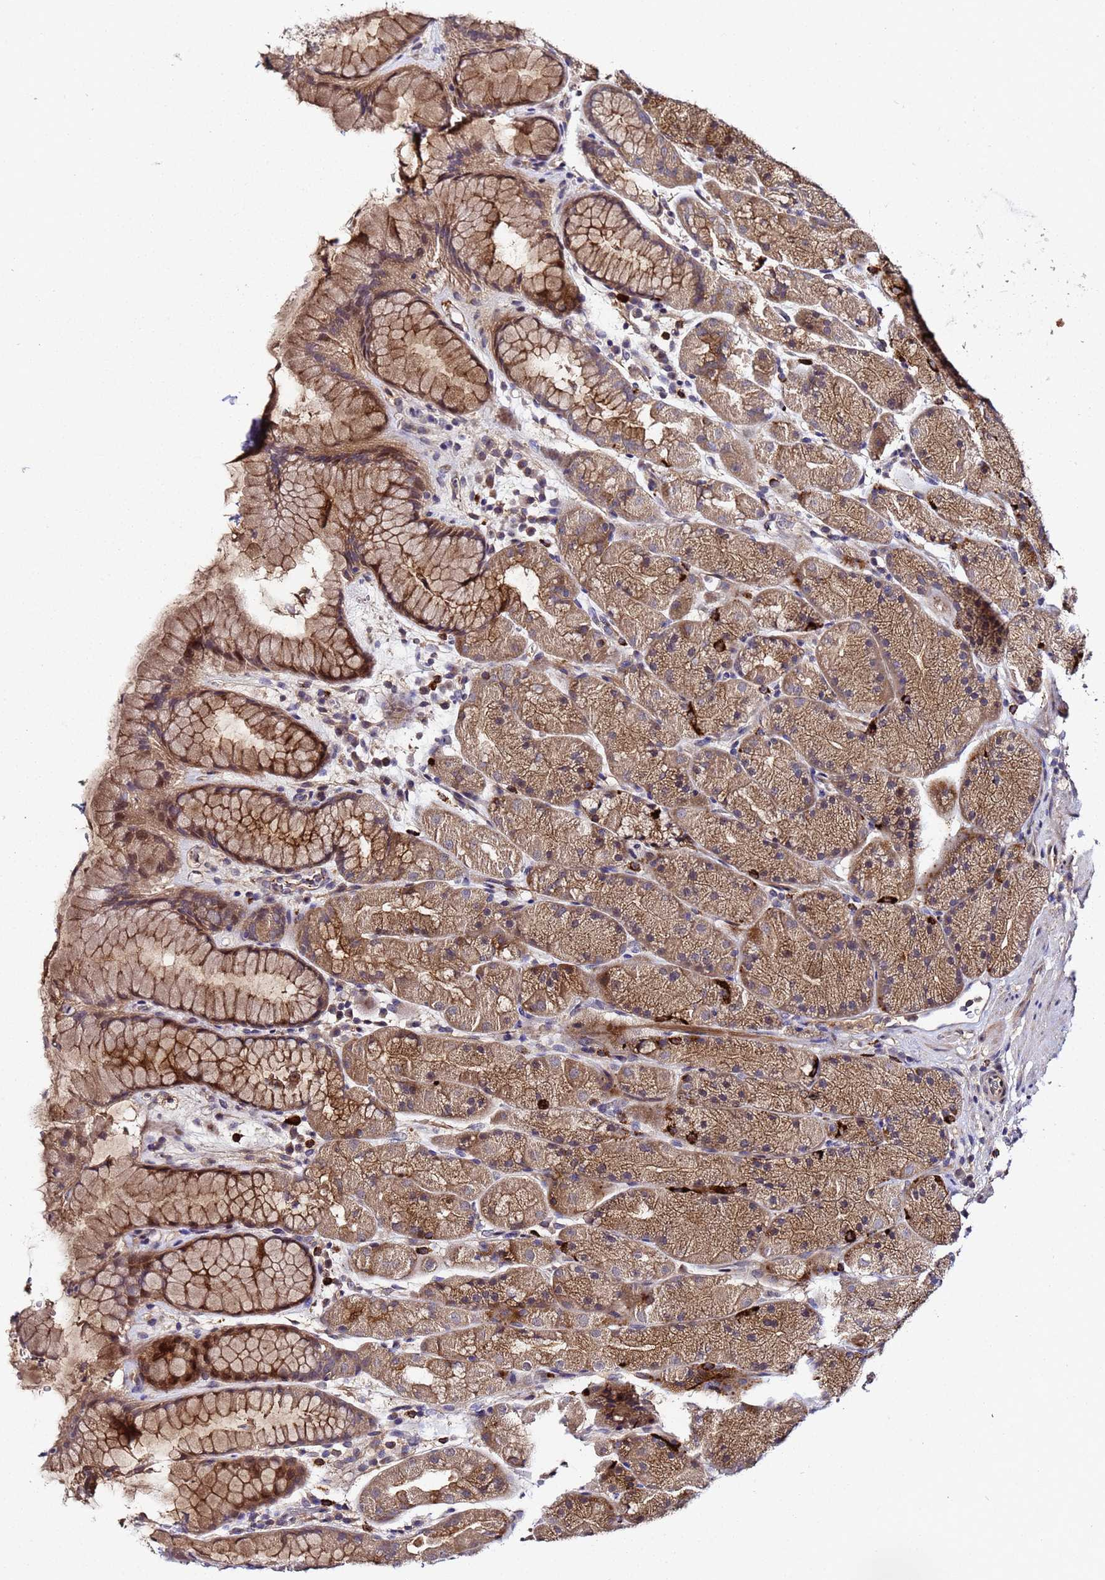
{"staining": {"intensity": "moderate", "quantity": ">75%", "location": "cytoplasmic/membranous,nuclear"}, "tissue": "stomach", "cell_type": "Glandular cells", "image_type": "normal", "snomed": [{"axis": "morphology", "description": "Normal tissue, NOS"}, {"axis": "topography", "description": "Stomach, upper"}, {"axis": "topography", "description": "Stomach, lower"}], "caption": "Unremarkable stomach was stained to show a protein in brown. There is medium levels of moderate cytoplasmic/membranous,nuclear expression in approximately >75% of glandular cells.", "gene": "PLXDC2", "patient": {"sex": "male", "age": 67}}